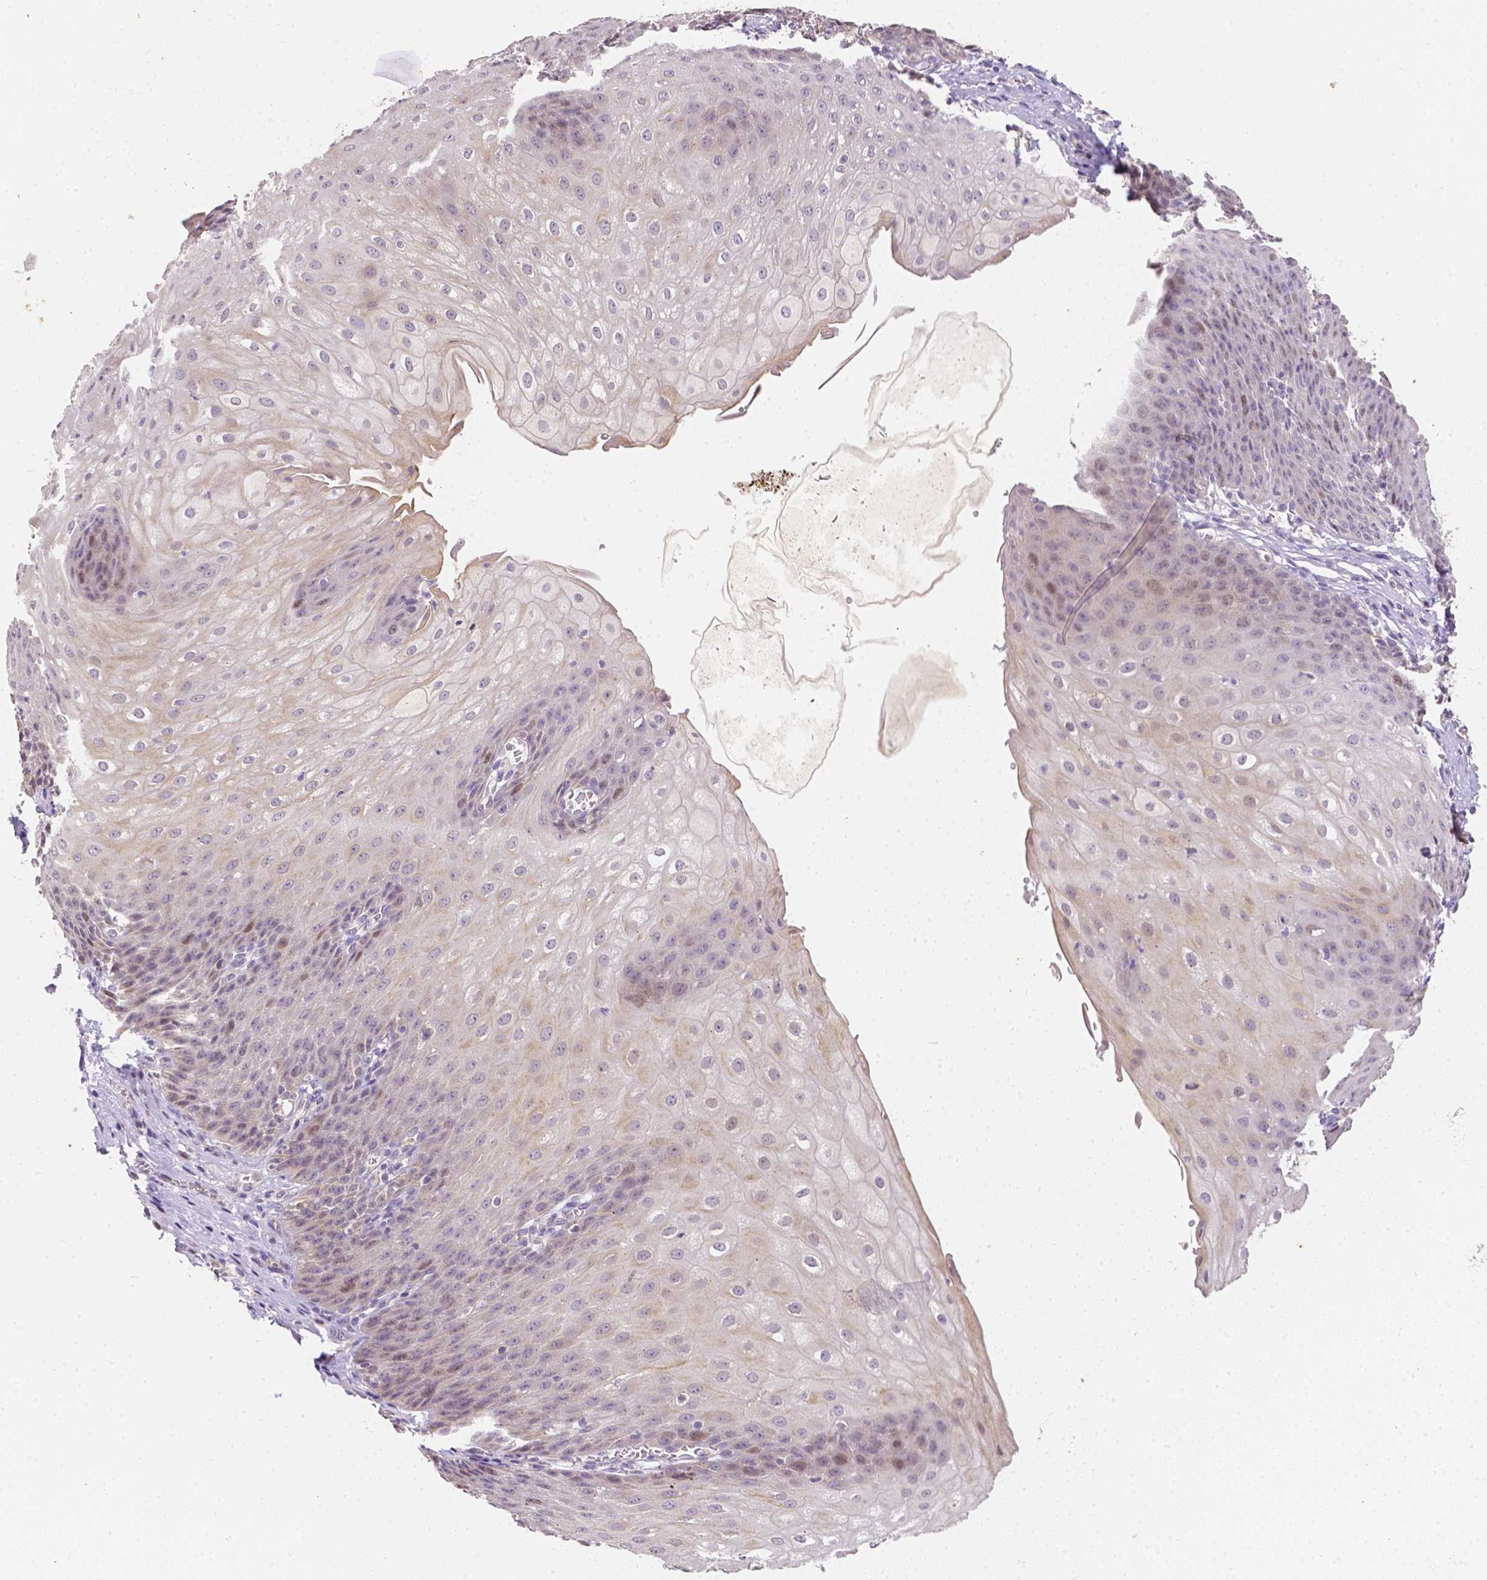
{"staining": {"intensity": "negative", "quantity": "none", "location": "none"}, "tissue": "esophagus", "cell_type": "Squamous epithelial cells", "image_type": "normal", "snomed": [{"axis": "morphology", "description": "Normal tissue, NOS"}, {"axis": "topography", "description": "Esophagus"}], "caption": "The micrograph displays no significant positivity in squamous epithelial cells of esophagus.", "gene": "C10orf67", "patient": {"sex": "male", "age": 71}}